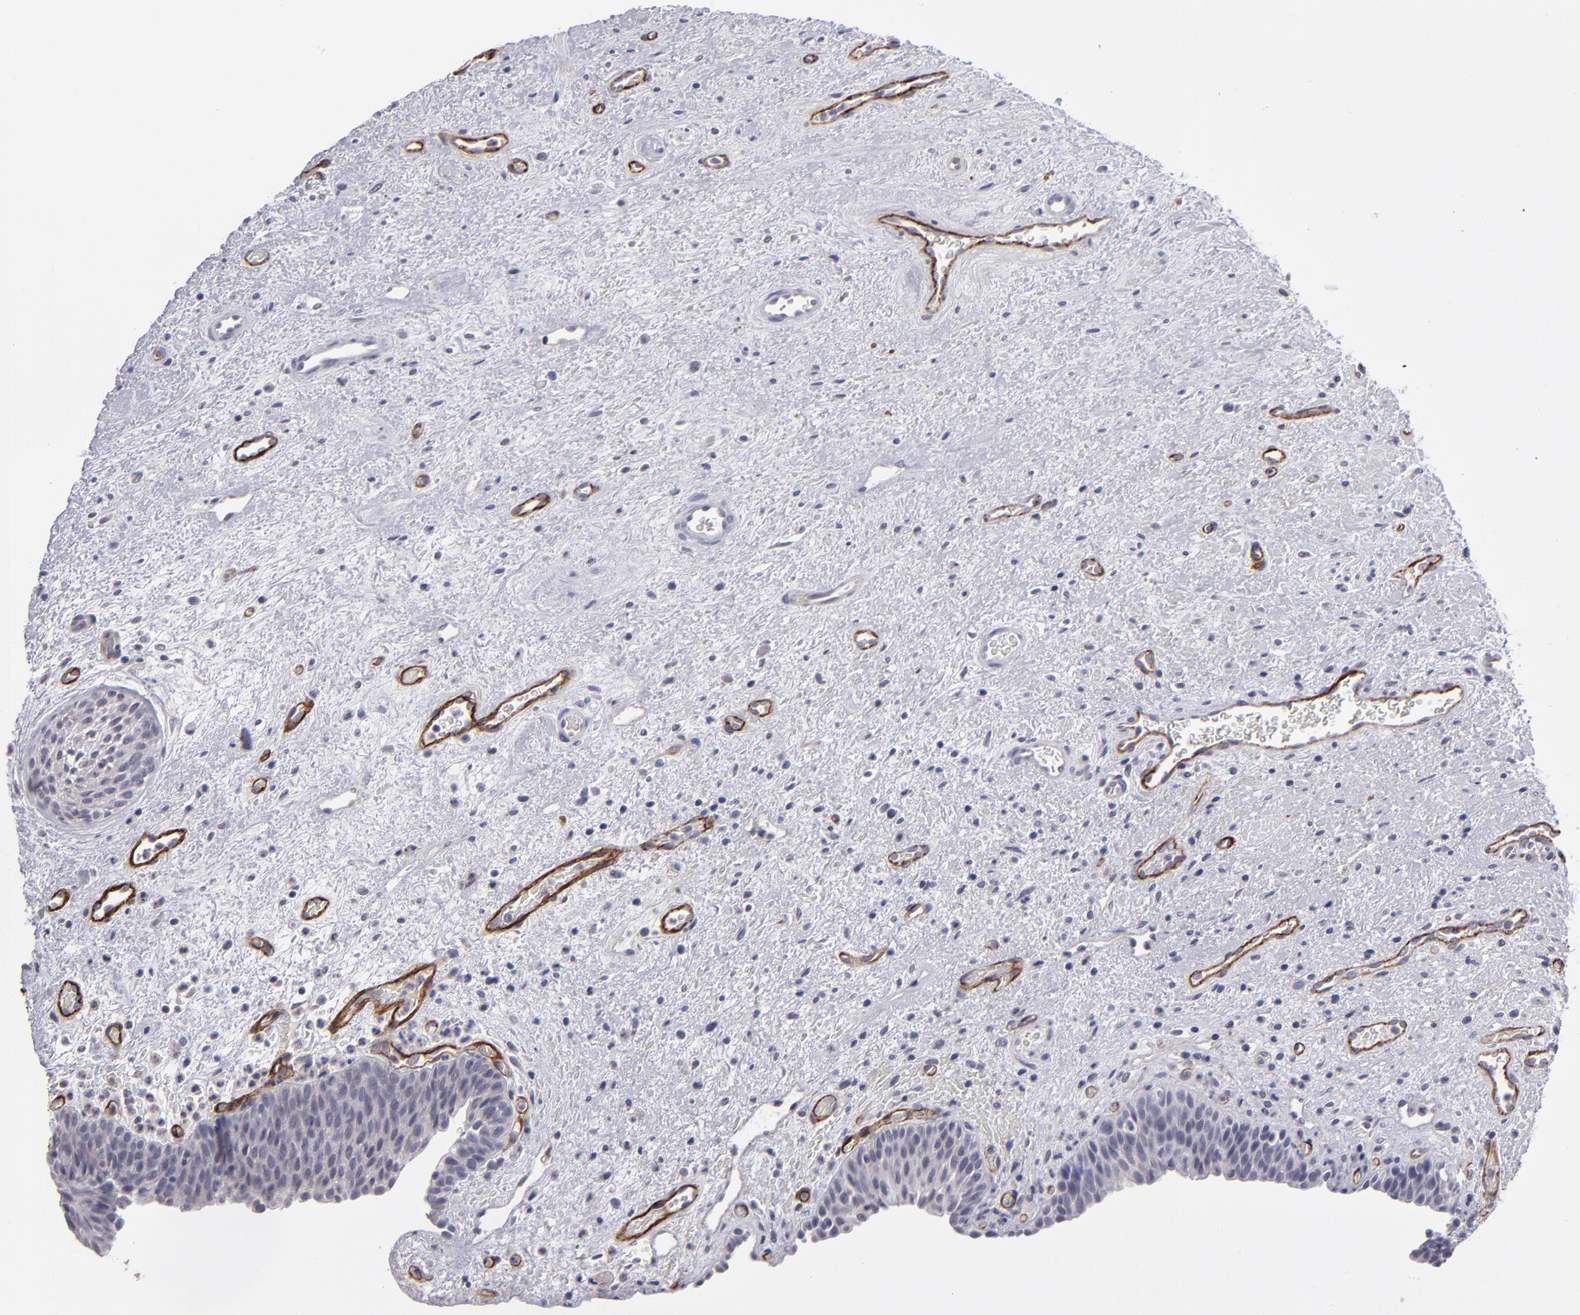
{"staining": {"intensity": "negative", "quantity": "none", "location": "none"}, "tissue": "urinary bladder", "cell_type": "Urothelial cells", "image_type": "normal", "snomed": [{"axis": "morphology", "description": "Normal tissue, NOS"}, {"axis": "topography", "description": "Urinary bladder"}], "caption": "This is an immunohistochemistry image of unremarkable human urinary bladder. There is no expression in urothelial cells.", "gene": "ZNF175", "patient": {"sex": "male", "age": 48}}